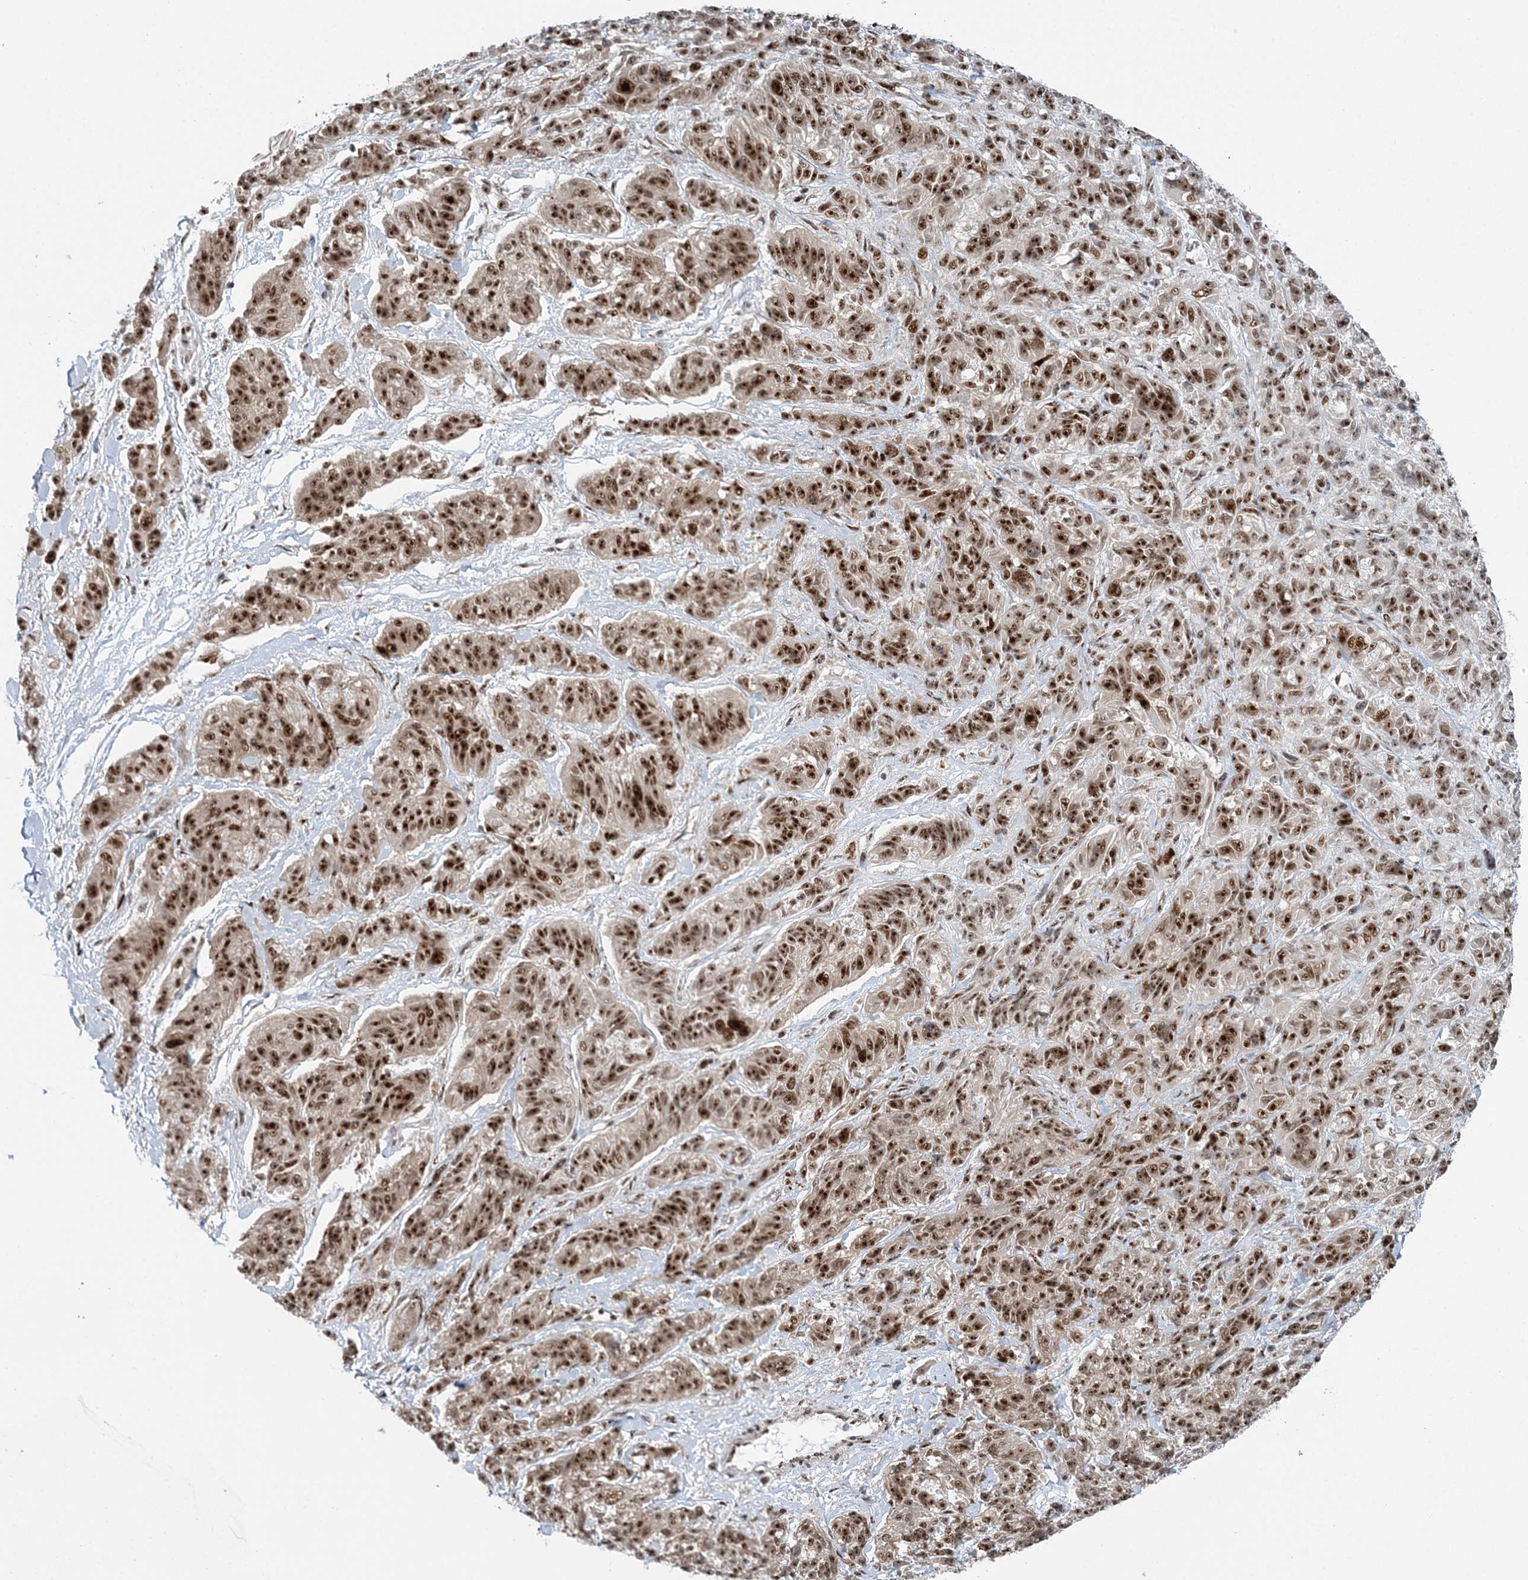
{"staining": {"intensity": "strong", "quantity": ">75%", "location": "nuclear"}, "tissue": "melanoma", "cell_type": "Tumor cells", "image_type": "cancer", "snomed": [{"axis": "morphology", "description": "Malignant melanoma, NOS"}, {"axis": "topography", "description": "Skin"}], "caption": "Protein analysis of malignant melanoma tissue shows strong nuclear expression in approximately >75% of tumor cells.", "gene": "CWC22", "patient": {"sex": "male", "age": 53}}